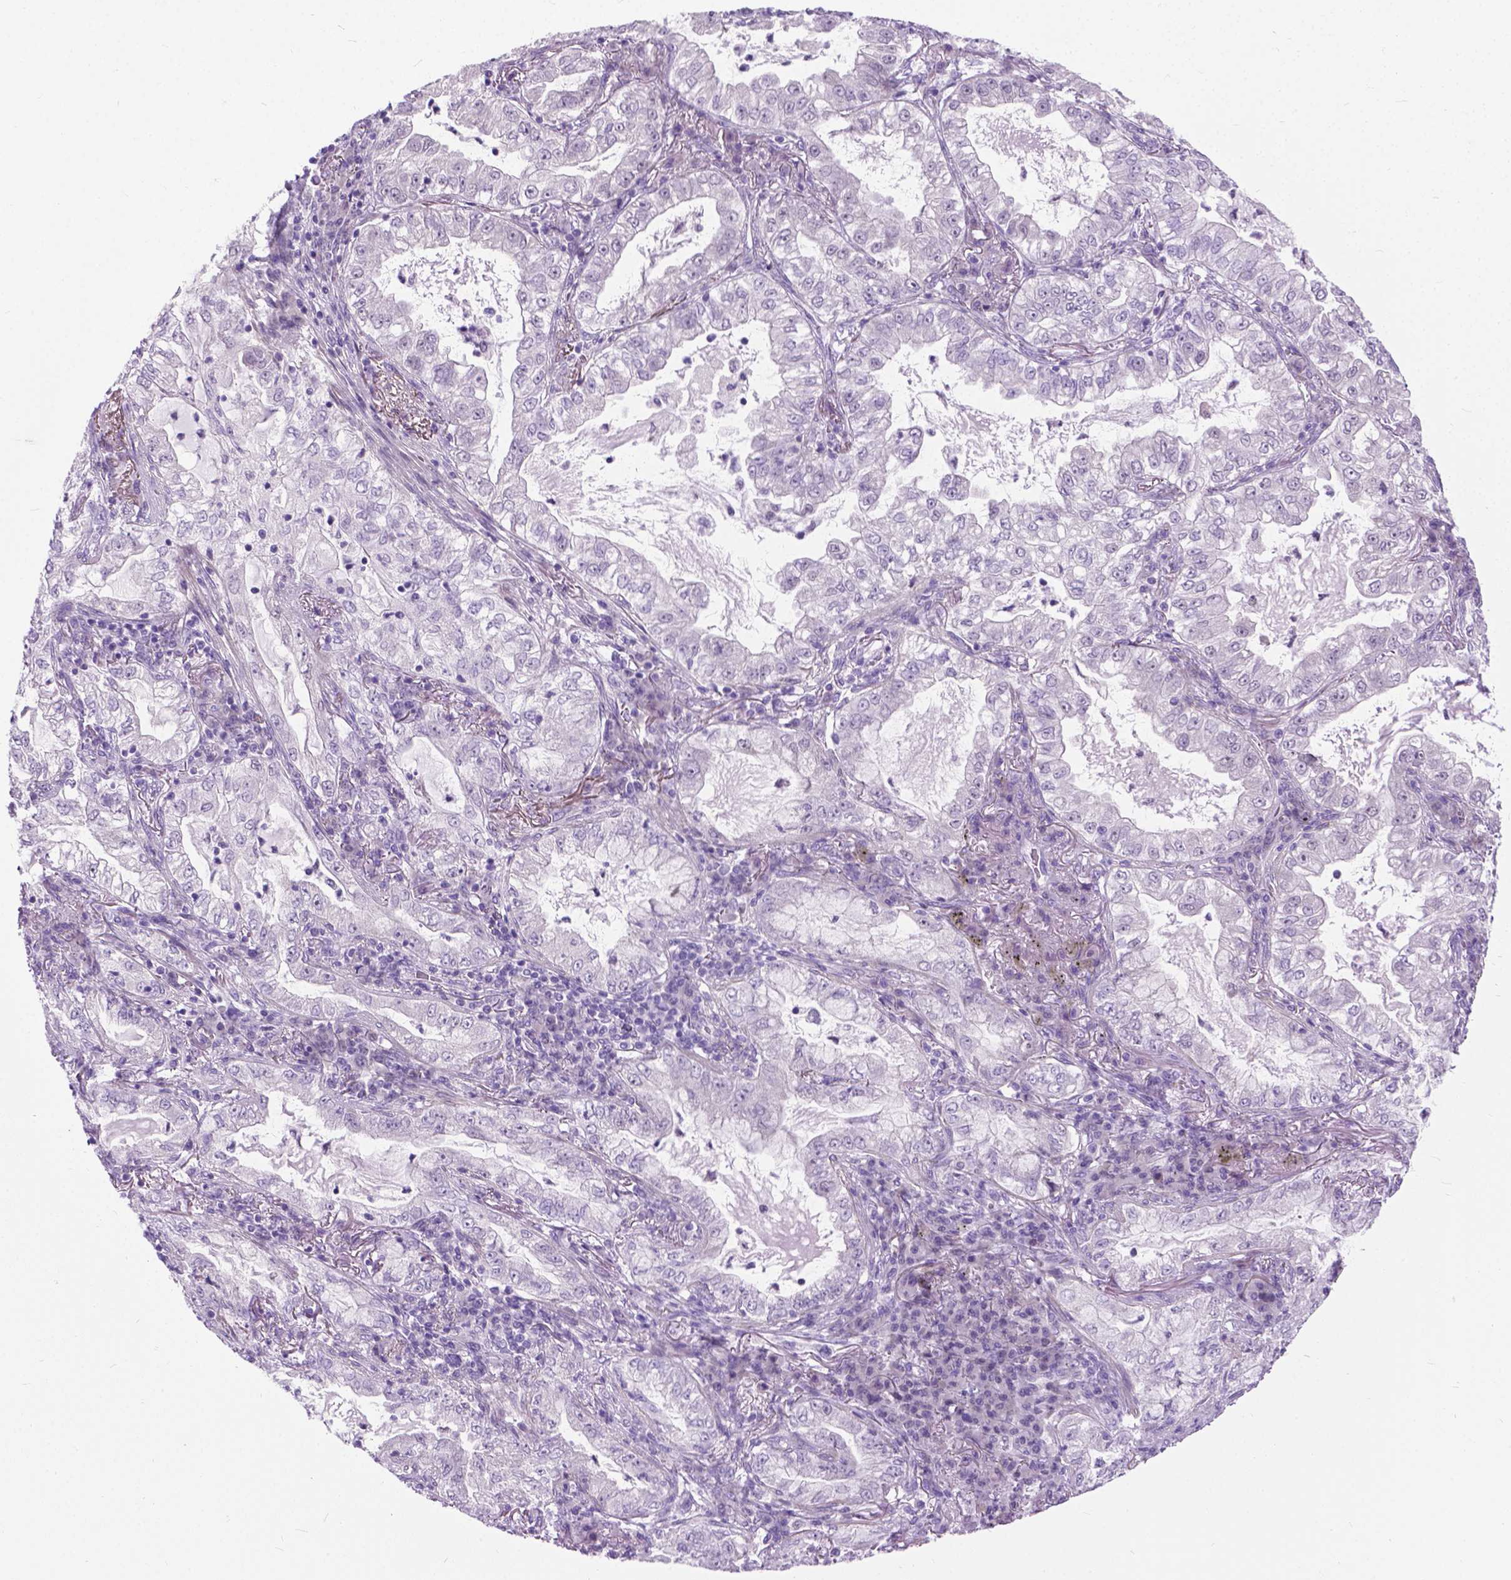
{"staining": {"intensity": "negative", "quantity": "none", "location": "none"}, "tissue": "lung cancer", "cell_type": "Tumor cells", "image_type": "cancer", "snomed": [{"axis": "morphology", "description": "Adenocarcinoma, NOS"}, {"axis": "topography", "description": "Lung"}], "caption": "Protein analysis of lung cancer (adenocarcinoma) demonstrates no significant positivity in tumor cells. The staining is performed using DAB (3,3'-diaminobenzidine) brown chromogen with nuclei counter-stained in using hematoxylin.", "gene": "APCDD1L", "patient": {"sex": "female", "age": 73}}